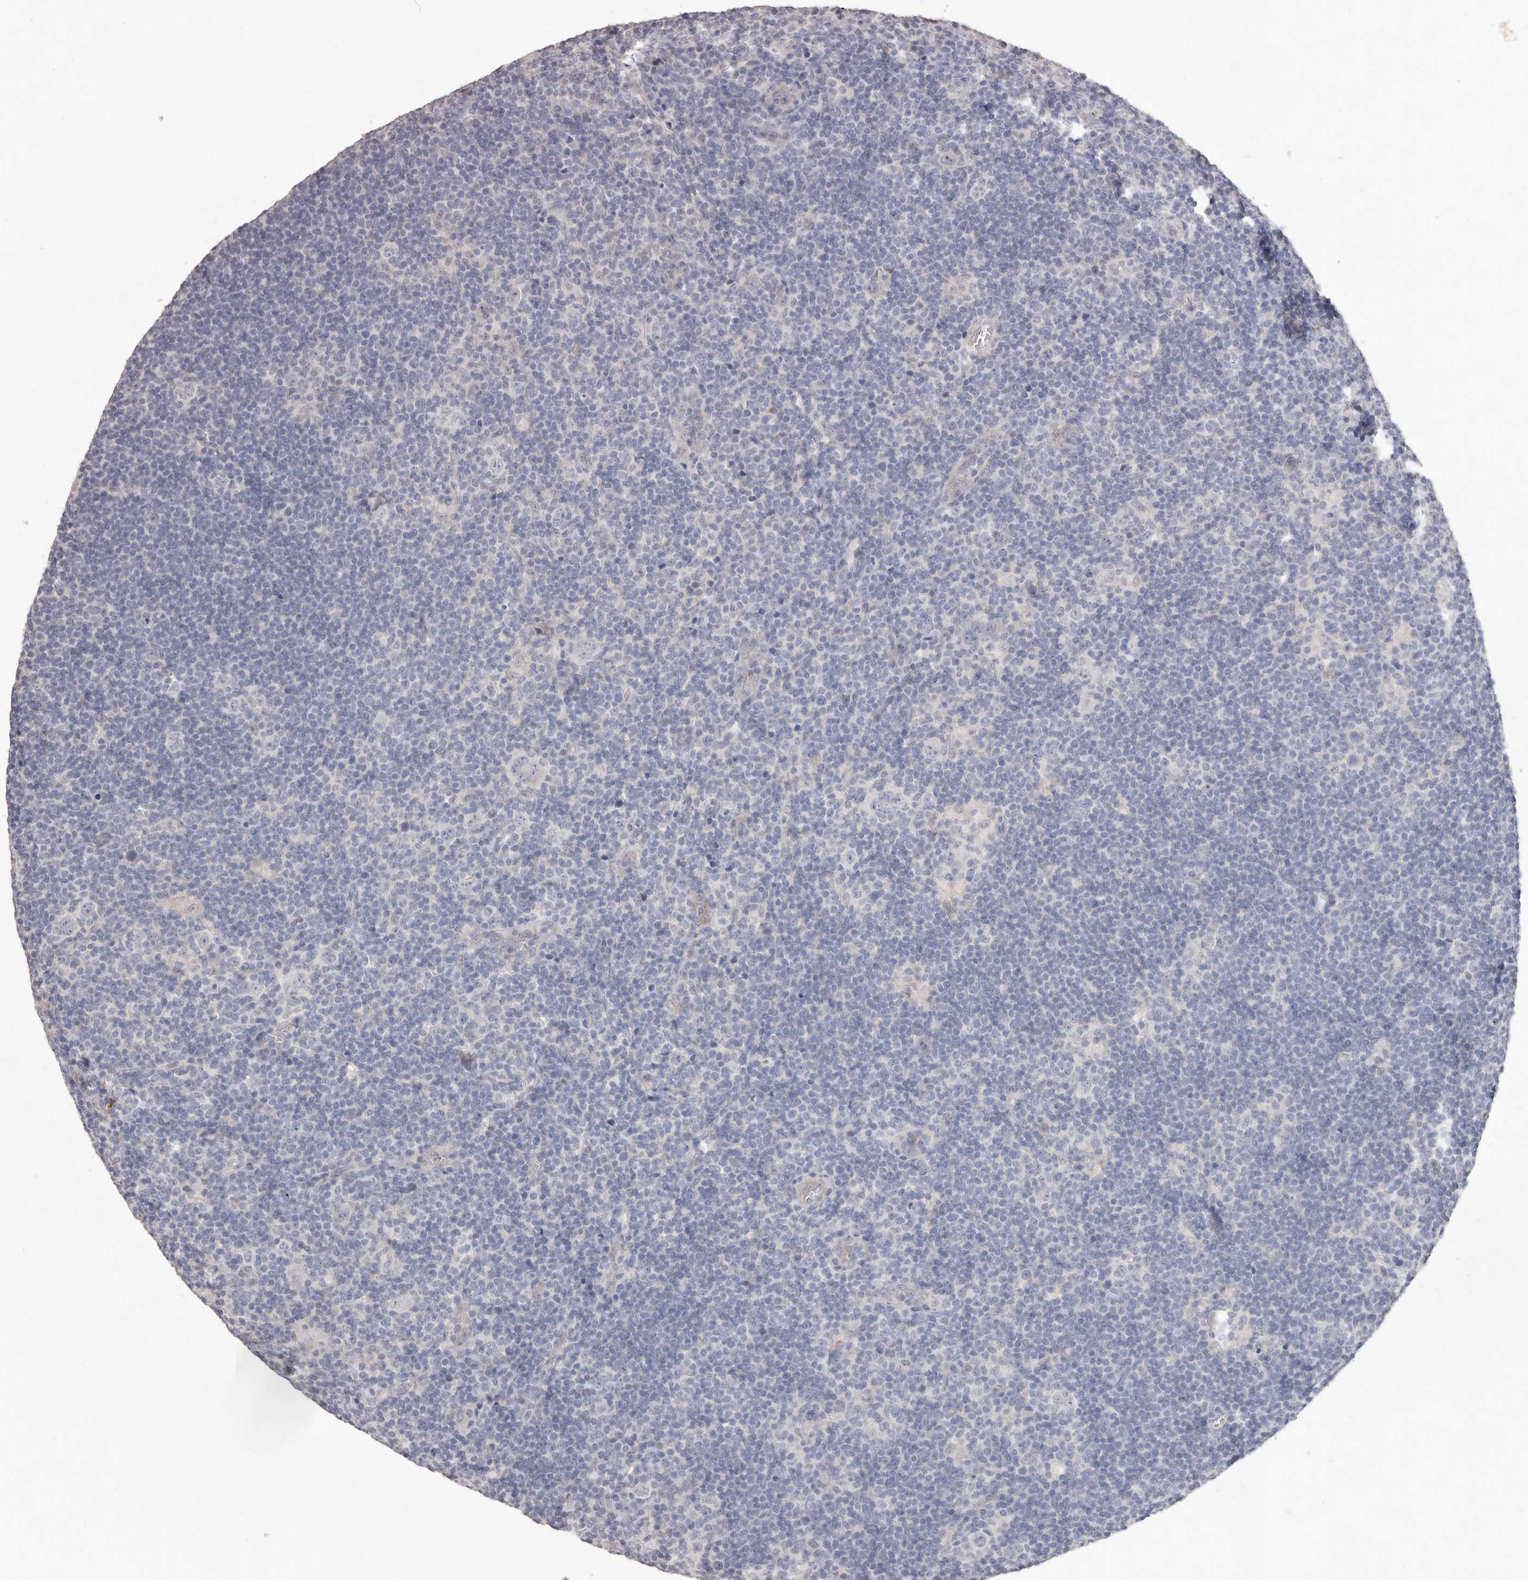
{"staining": {"intensity": "negative", "quantity": "none", "location": "none"}, "tissue": "lymphoma", "cell_type": "Tumor cells", "image_type": "cancer", "snomed": [{"axis": "morphology", "description": "Hodgkin's disease, NOS"}, {"axis": "topography", "description": "Lymph node"}], "caption": "The histopathology image reveals no staining of tumor cells in Hodgkin's disease.", "gene": "ZYG11B", "patient": {"sex": "female", "age": 57}}